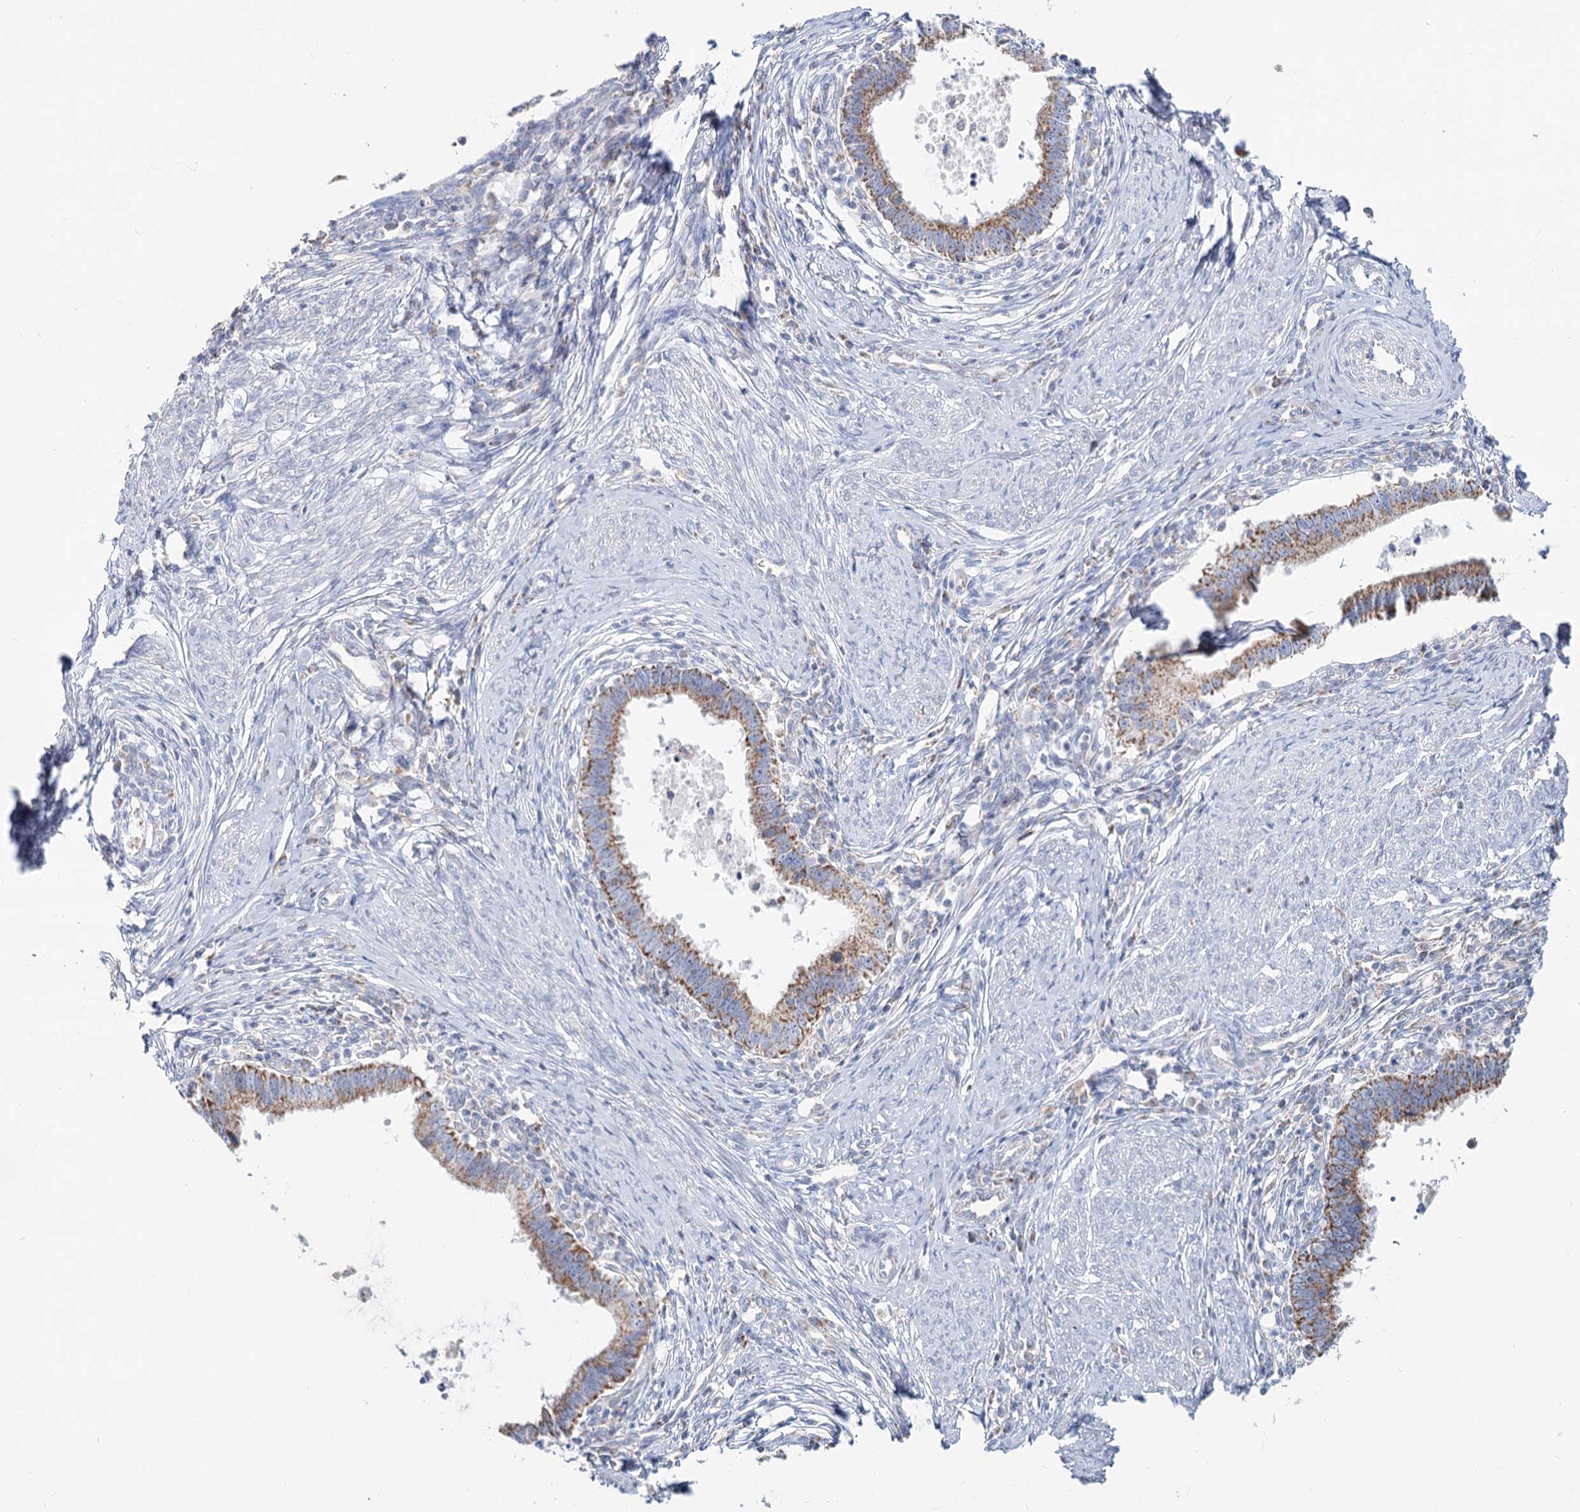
{"staining": {"intensity": "moderate", "quantity": ">75%", "location": "cytoplasmic/membranous"}, "tissue": "cervical cancer", "cell_type": "Tumor cells", "image_type": "cancer", "snomed": [{"axis": "morphology", "description": "Adenocarcinoma, NOS"}, {"axis": "topography", "description": "Cervix"}], "caption": "This is a photomicrograph of IHC staining of cervical cancer (adenocarcinoma), which shows moderate positivity in the cytoplasmic/membranous of tumor cells.", "gene": "MCCC2", "patient": {"sex": "female", "age": 36}}